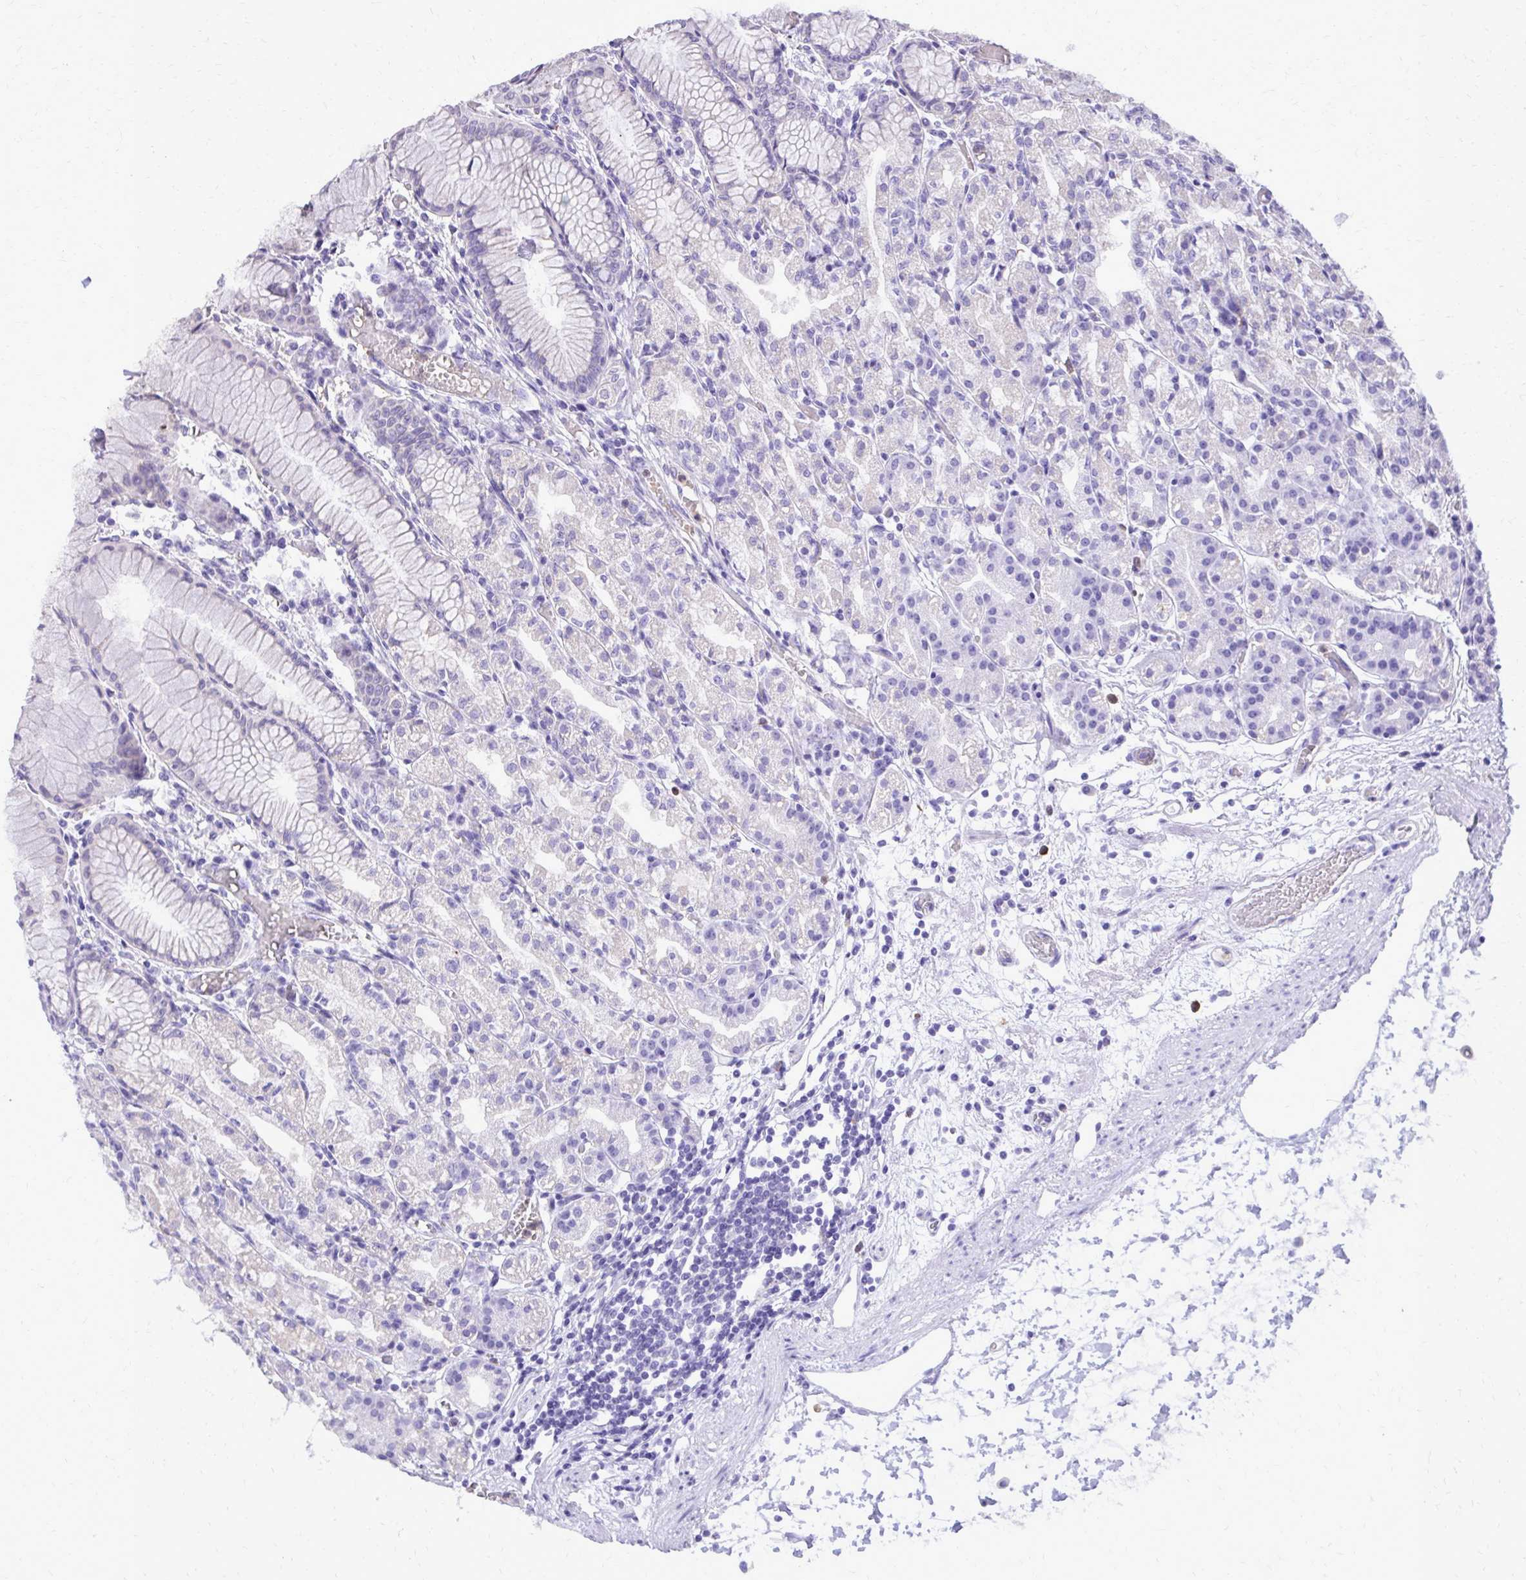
{"staining": {"intensity": "negative", "quantity": "none", "location": "none"}, "tissue": "stomach", "cell_type": "Glandular cells", "image_type": "normal", "snomed": [{"axis": "morphology", "description": "Normal tissue, NOS"}, {"axis": "topography", "description": "Stomach"}], "caption": "This is an IHC photomicrograph of unremarkable stomach. There is no staining in glandular cells.", "gene": "CAT", "patient": {"sex": "female", "age": 57}}